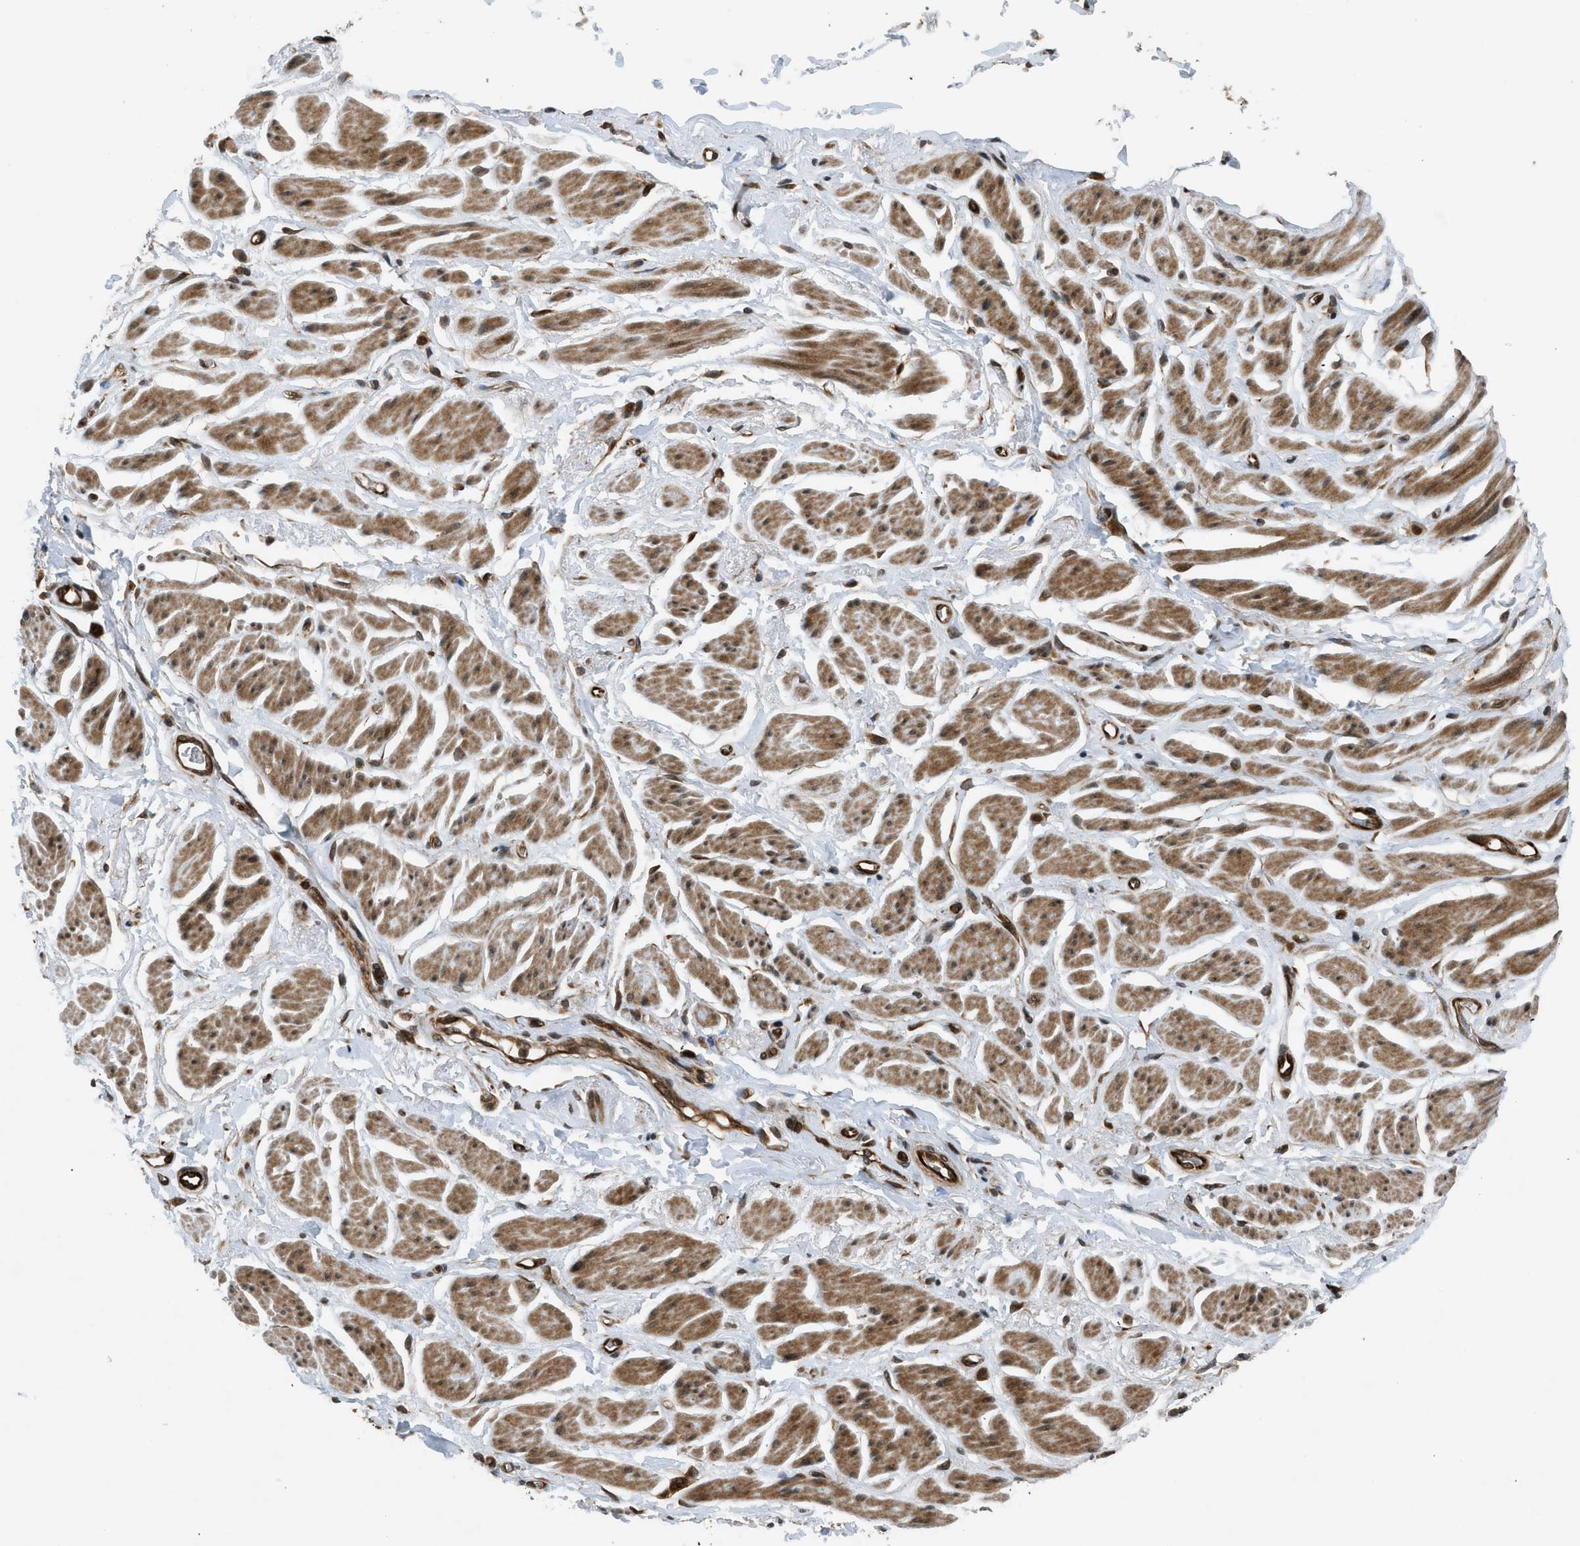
{"staining": {"intensity": "strong", "quantity": ">75%", "location": "nuclear"}, "tissue": "adipose tissue", "cell_type": "Adipocytes", "image_type": "normal", "snomed": [{"axis": "morphology", "description": "Normal tissue, NOS"}, {"axis": "topography", "description": "Soft tissue"}, {"axis": "topography", "description": "Peripheral nerve tissue"}], "caption": "Brown immunohistochemical staining in unremarkable human adipose tissue demonstrates strong nuclear staining in approximately >75% of adipocytes. (Brightfield microscopy of DAB IHC at high magnification).", "gene": "TXNL1", "patient": {"sex": "female", "age": 71}}